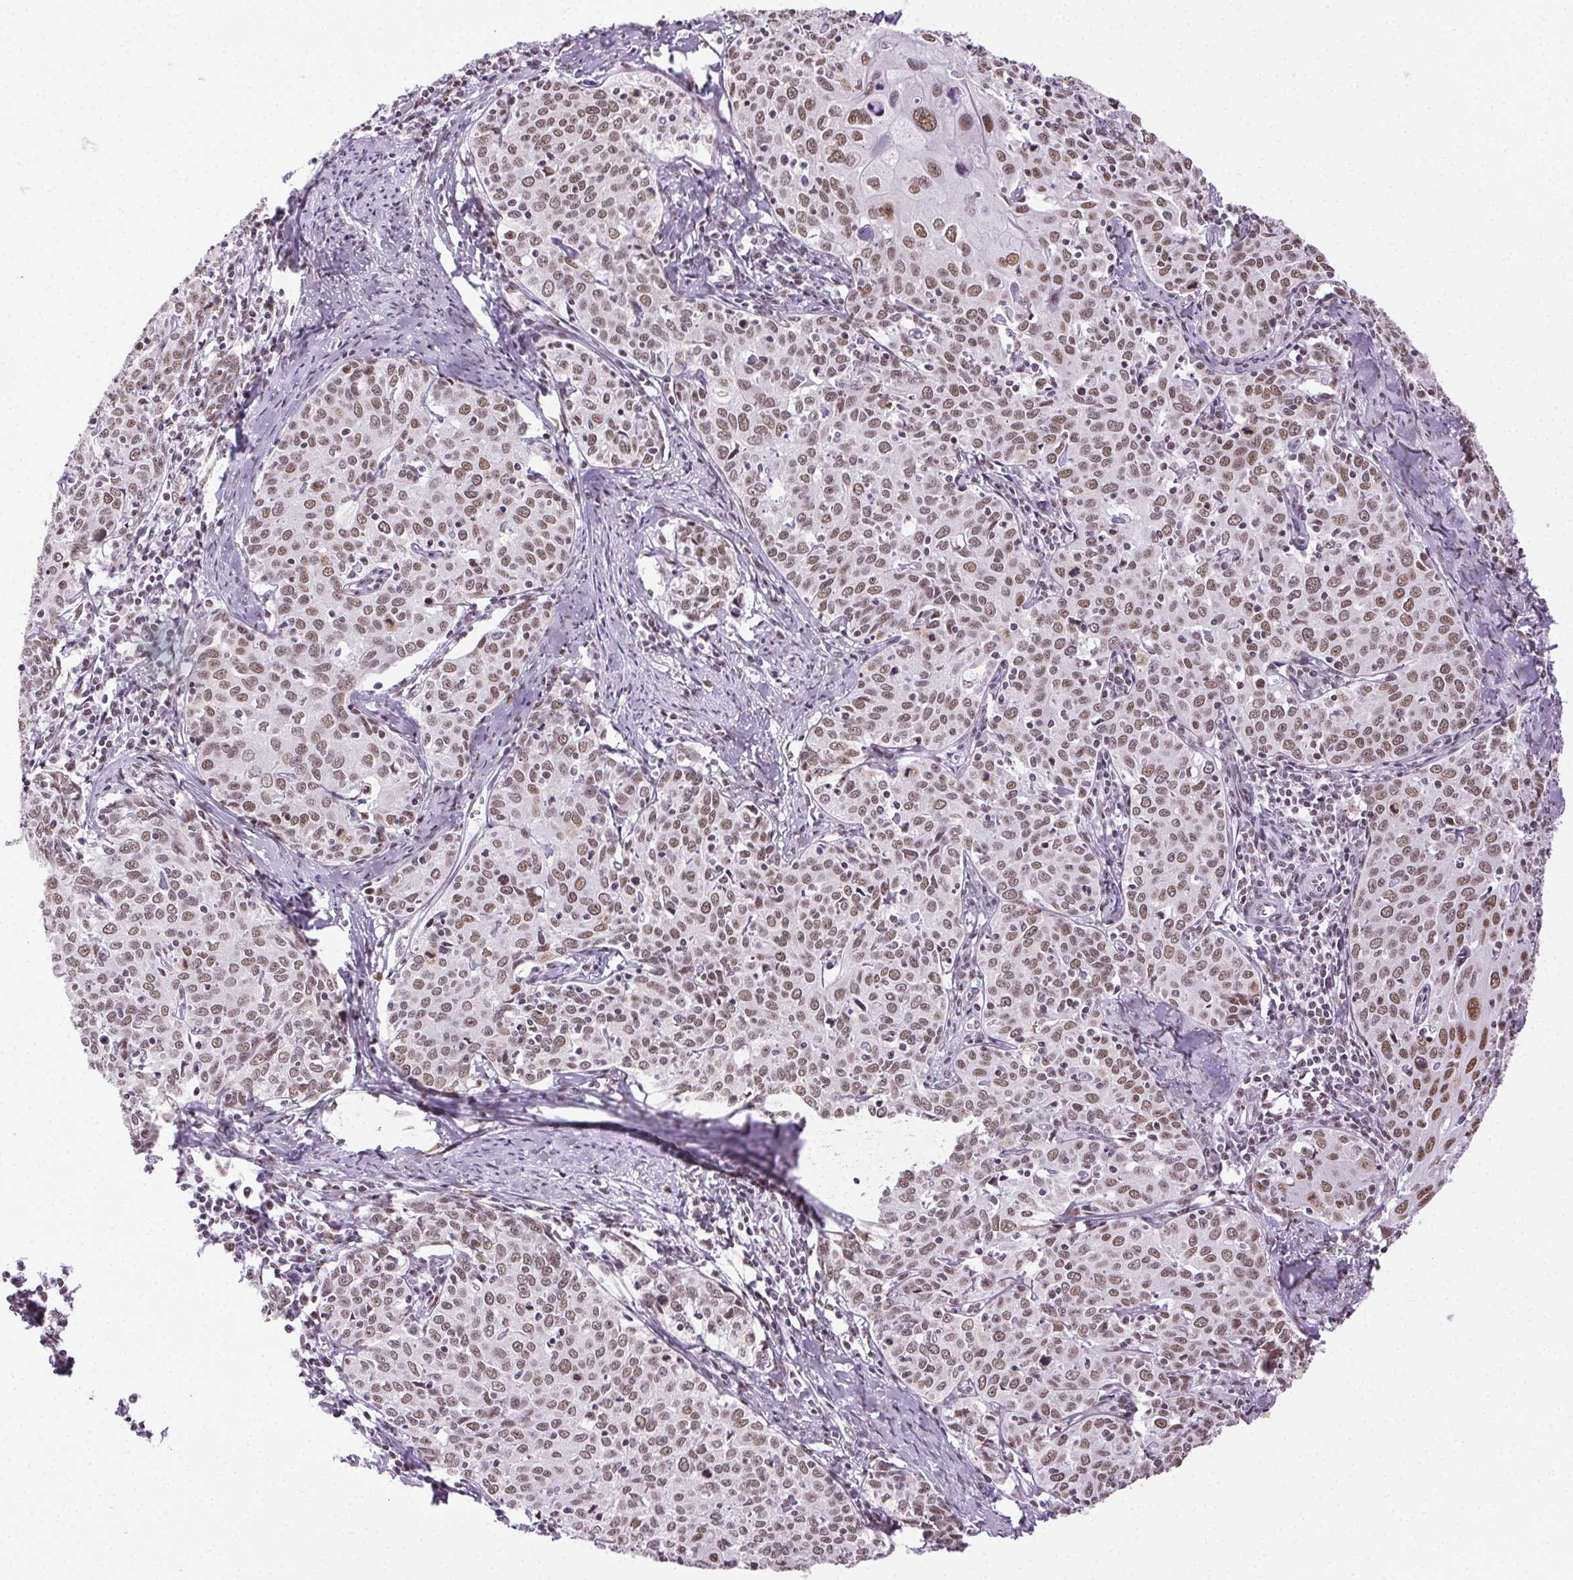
{"staining": {"intensity": "moderate", "quantity": ">75%", "location": "nuclear"}, "tissue": "cervical cancer", "cell_type": "Tumor cells", "image_type": "cancer", "snomed": [{"axis": "morphology", "description": "Squamous cell carcinoma, NOS"}, {"axis": "topography", "description": "Cervix"}], "caption": "Protein expression analysis of human cervical squamous cell carcinoma reveals moderate nuclear positivity in about >75% of tumor cells.", "gene": "TRA2B", "patient": {"sex": "female", "age": 62}}